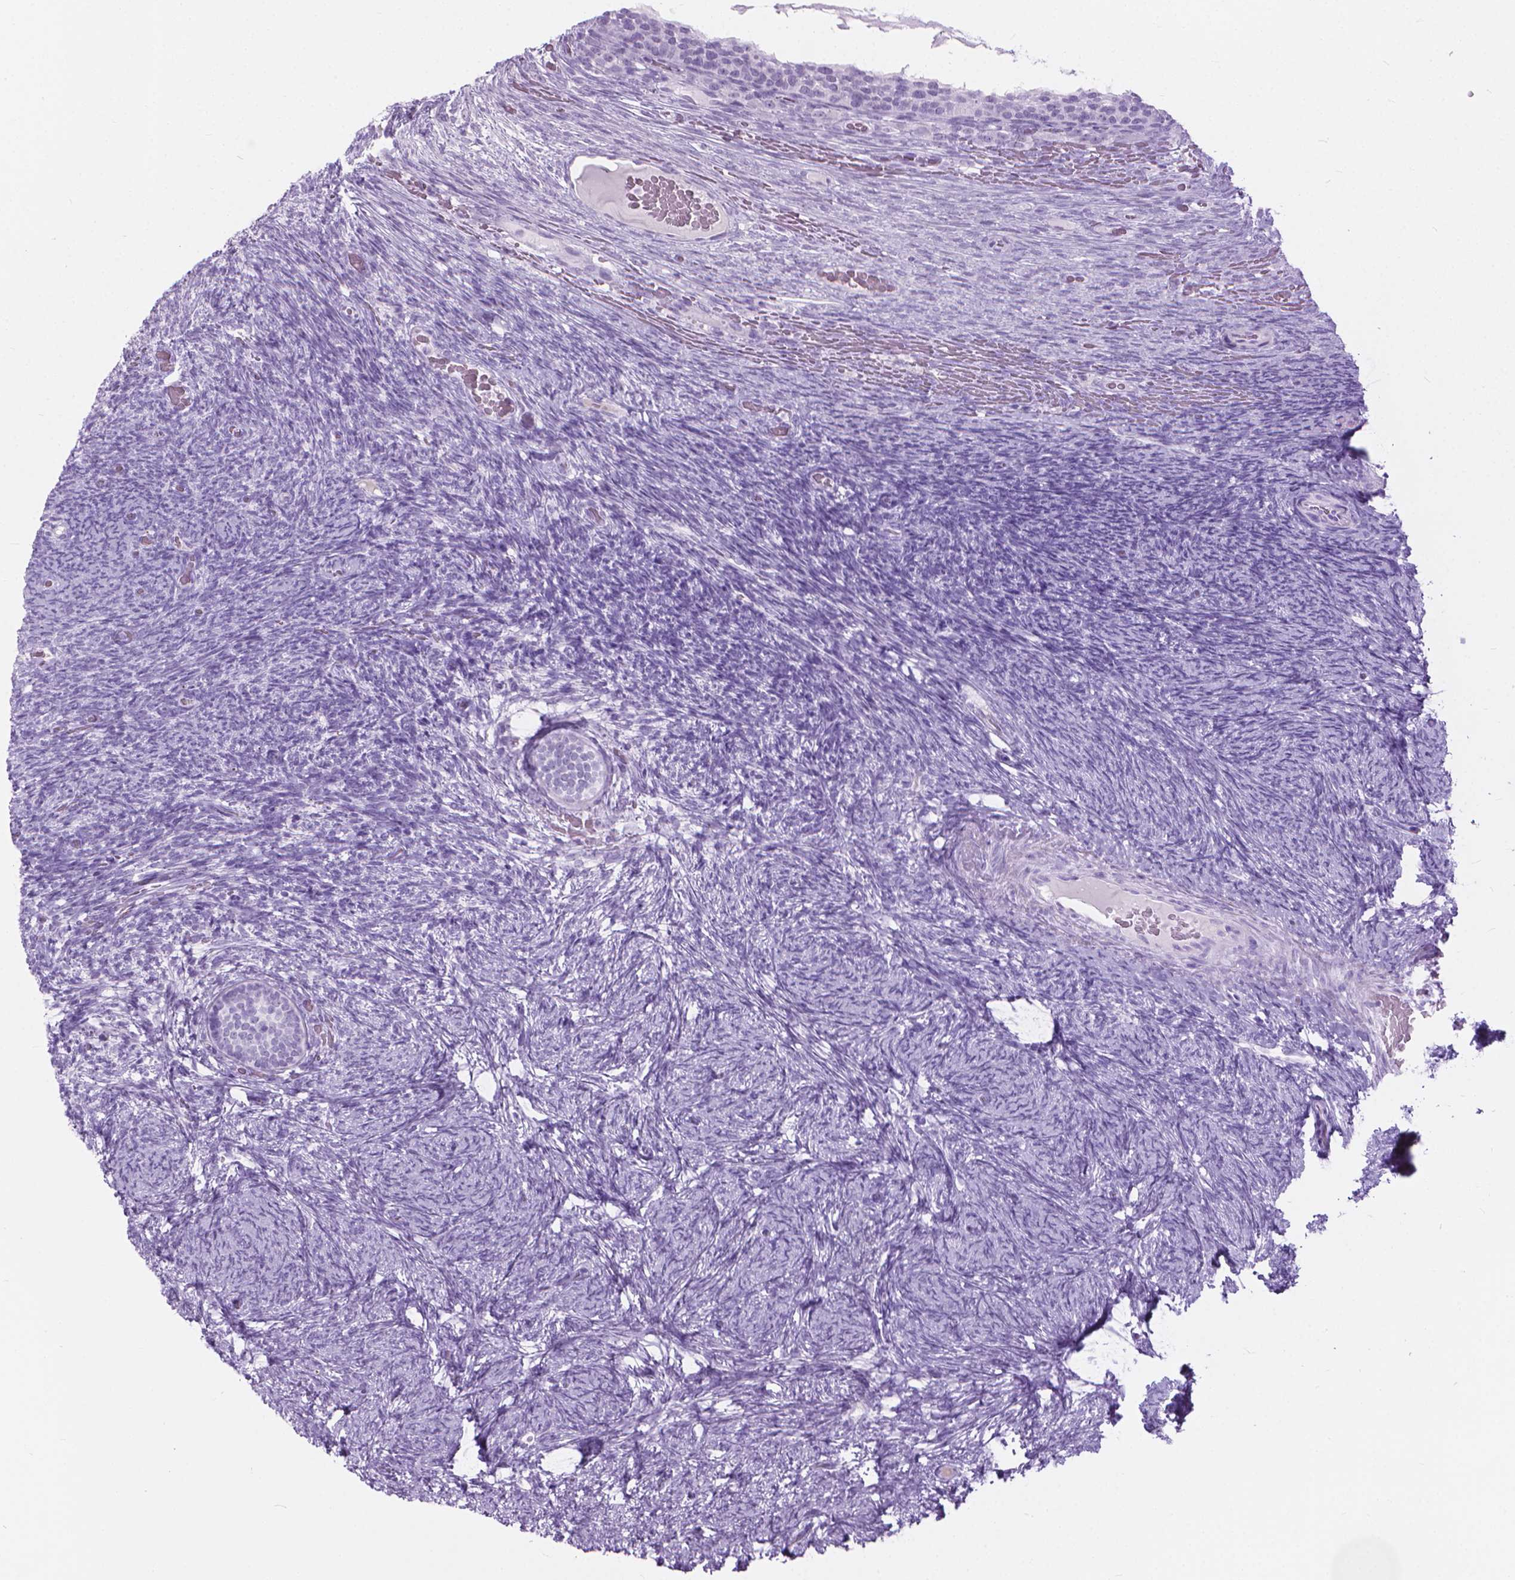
{"staining": {"intensity": "negative", "quantity": "none", "location": "none"}, "tissue": "ovary", "cell_type": "Follicle cells", "image_type": "normal", "snomed": [{"axis": "morphology", "description": "Normal tissue, NOS"}, {"axis": "topography", "description": "Ovary"}], "caption": "Follicle cells show no significant protein staining in unremarkable ovary.", "gene": "HTR2B", "patient": {"sex": "female", "age": 34}}